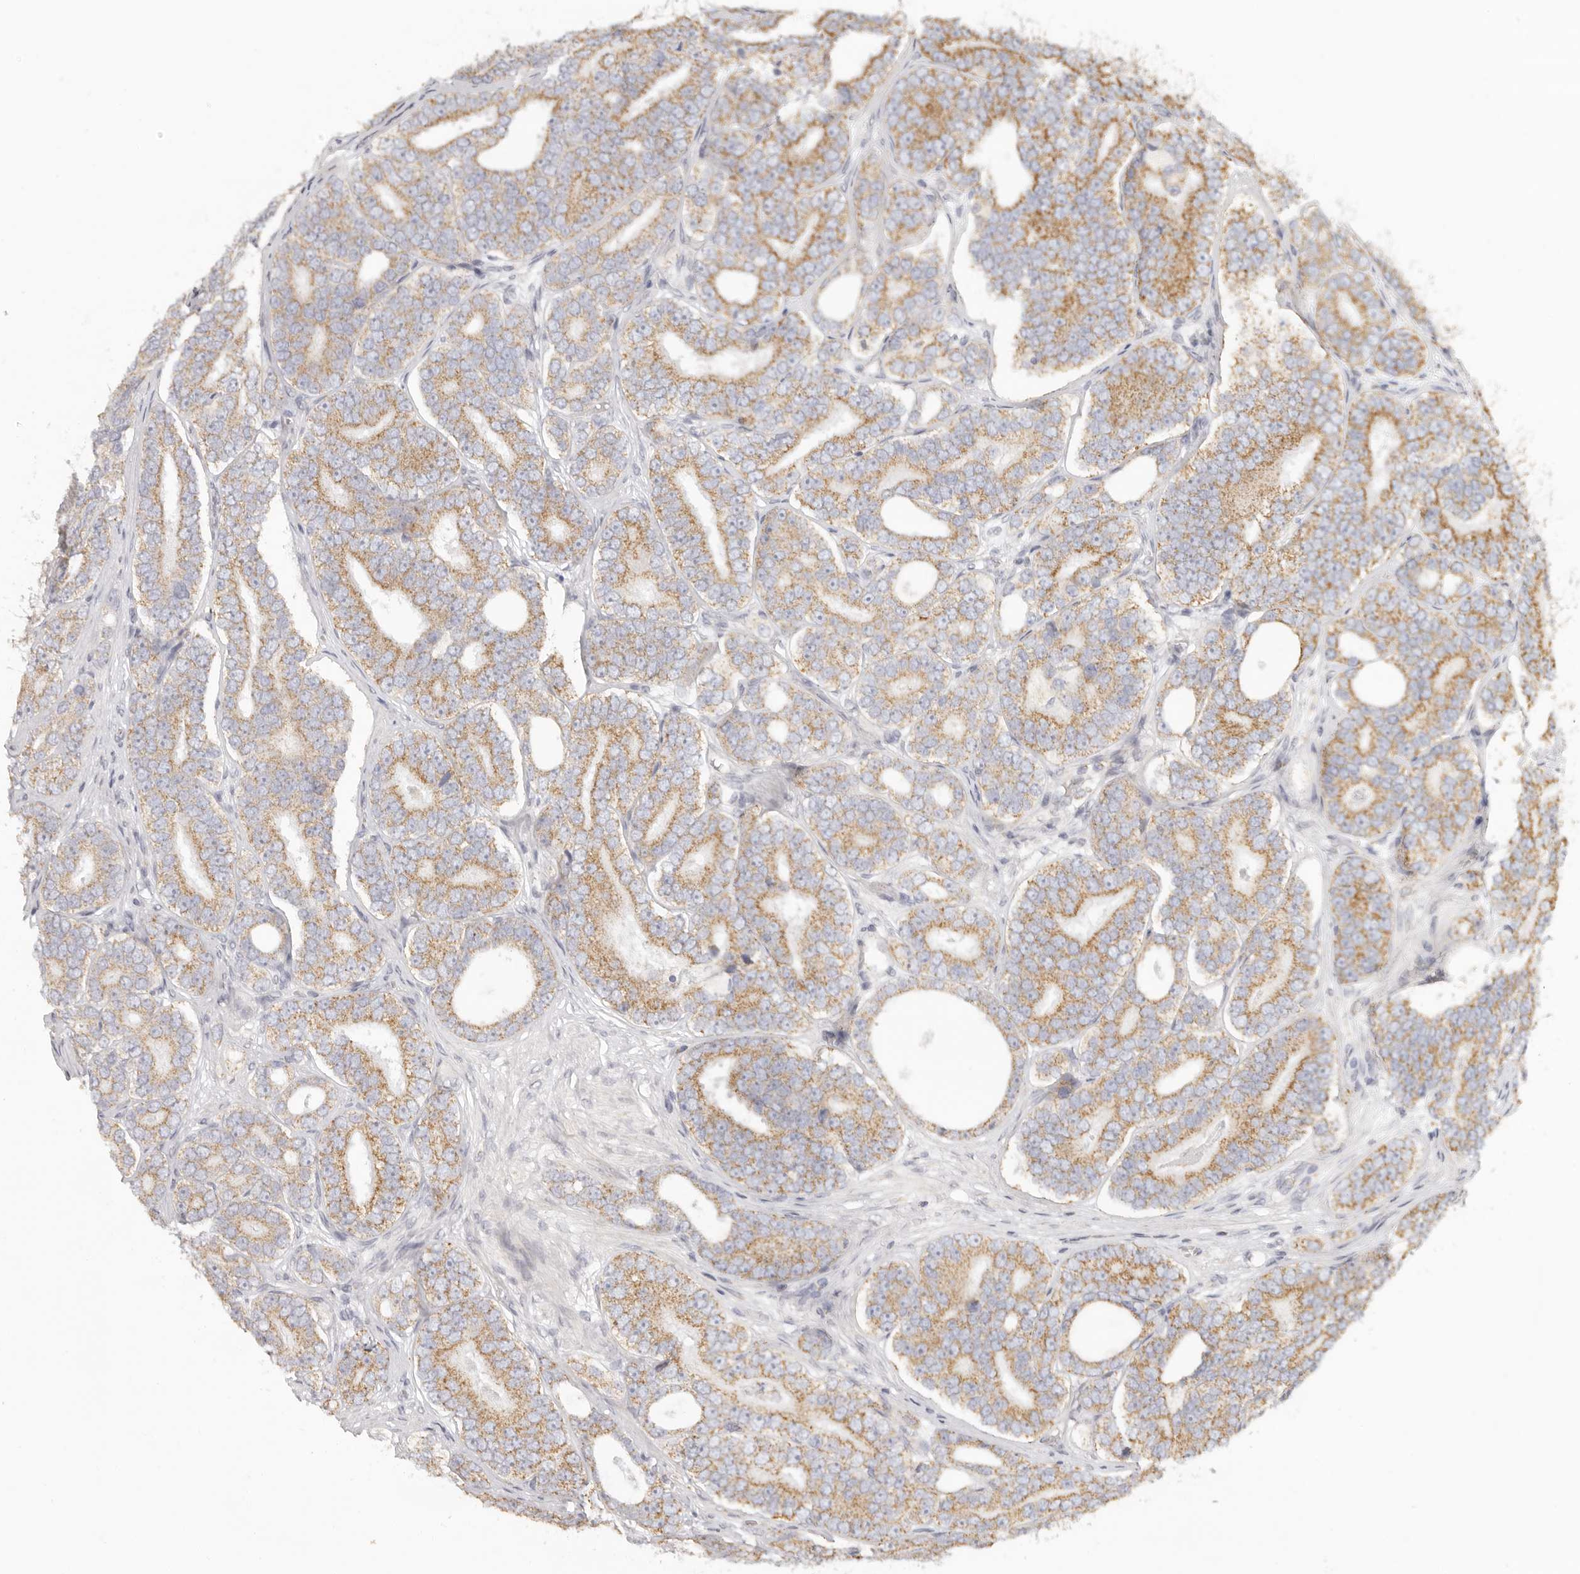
{"staining": {"intensity": "moderate", "quantity": ">75%", "location": "cytoplasmic/membranous"}, "tissue": "prostate cancer", "cell_type": "Tumor cells", "image_type": "cancer", "snomed": [{"axis": "morphology", "description": "Adenocarcinoma, High grade"}, {"axis": "topography", "description": "Prostate"}], "caption": "Tumor cells reveal moderate cytoplasmic/membranous positivity in about >75% of cells in adenocarcinoma (high-grade) (prostate).", "gene": "KDF1", "patient": {"sex": "male", "age": 56}}